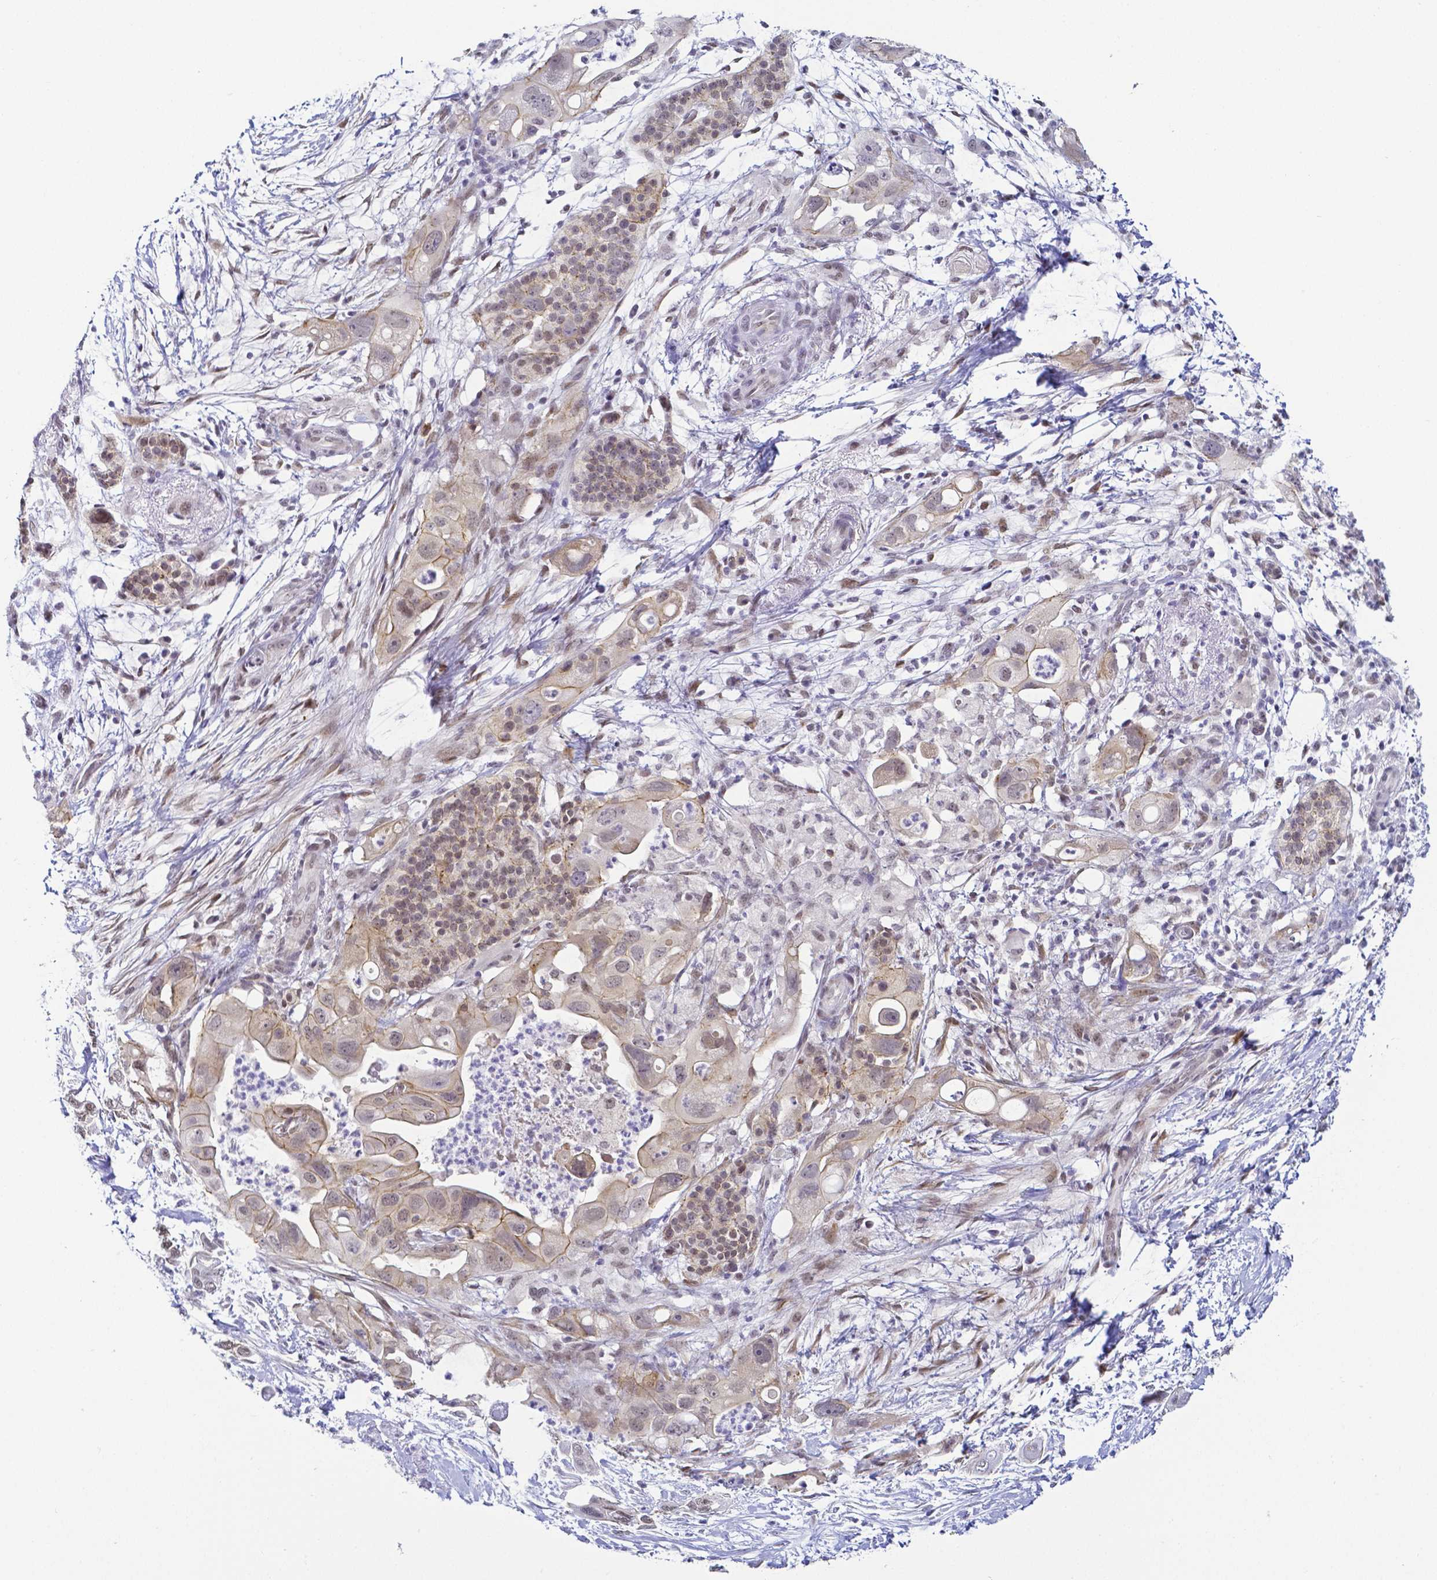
{"staining": {"intensity": "weak", "quantity": "25%-75%", "location": "cytoplasmic/membranous,nuclear"}, "tissue": "pancreatic cancer", "cell_type": "Tumor cells", "image_type": "cancer", "snomed": [{"axis": "morphology", "description": "Adenocarcinoma, NOS"}, {"axis": "topography", "description": "Pancreas"}], "caption": "Tumor cells demonstrate weak cytoplasmic/membranous and nuclear positivity in about 25%-75% of cells in pancreatic adenocarcinoma.", "gene": "FAM83G", "patient": {"sex": "female", "age": 72}}